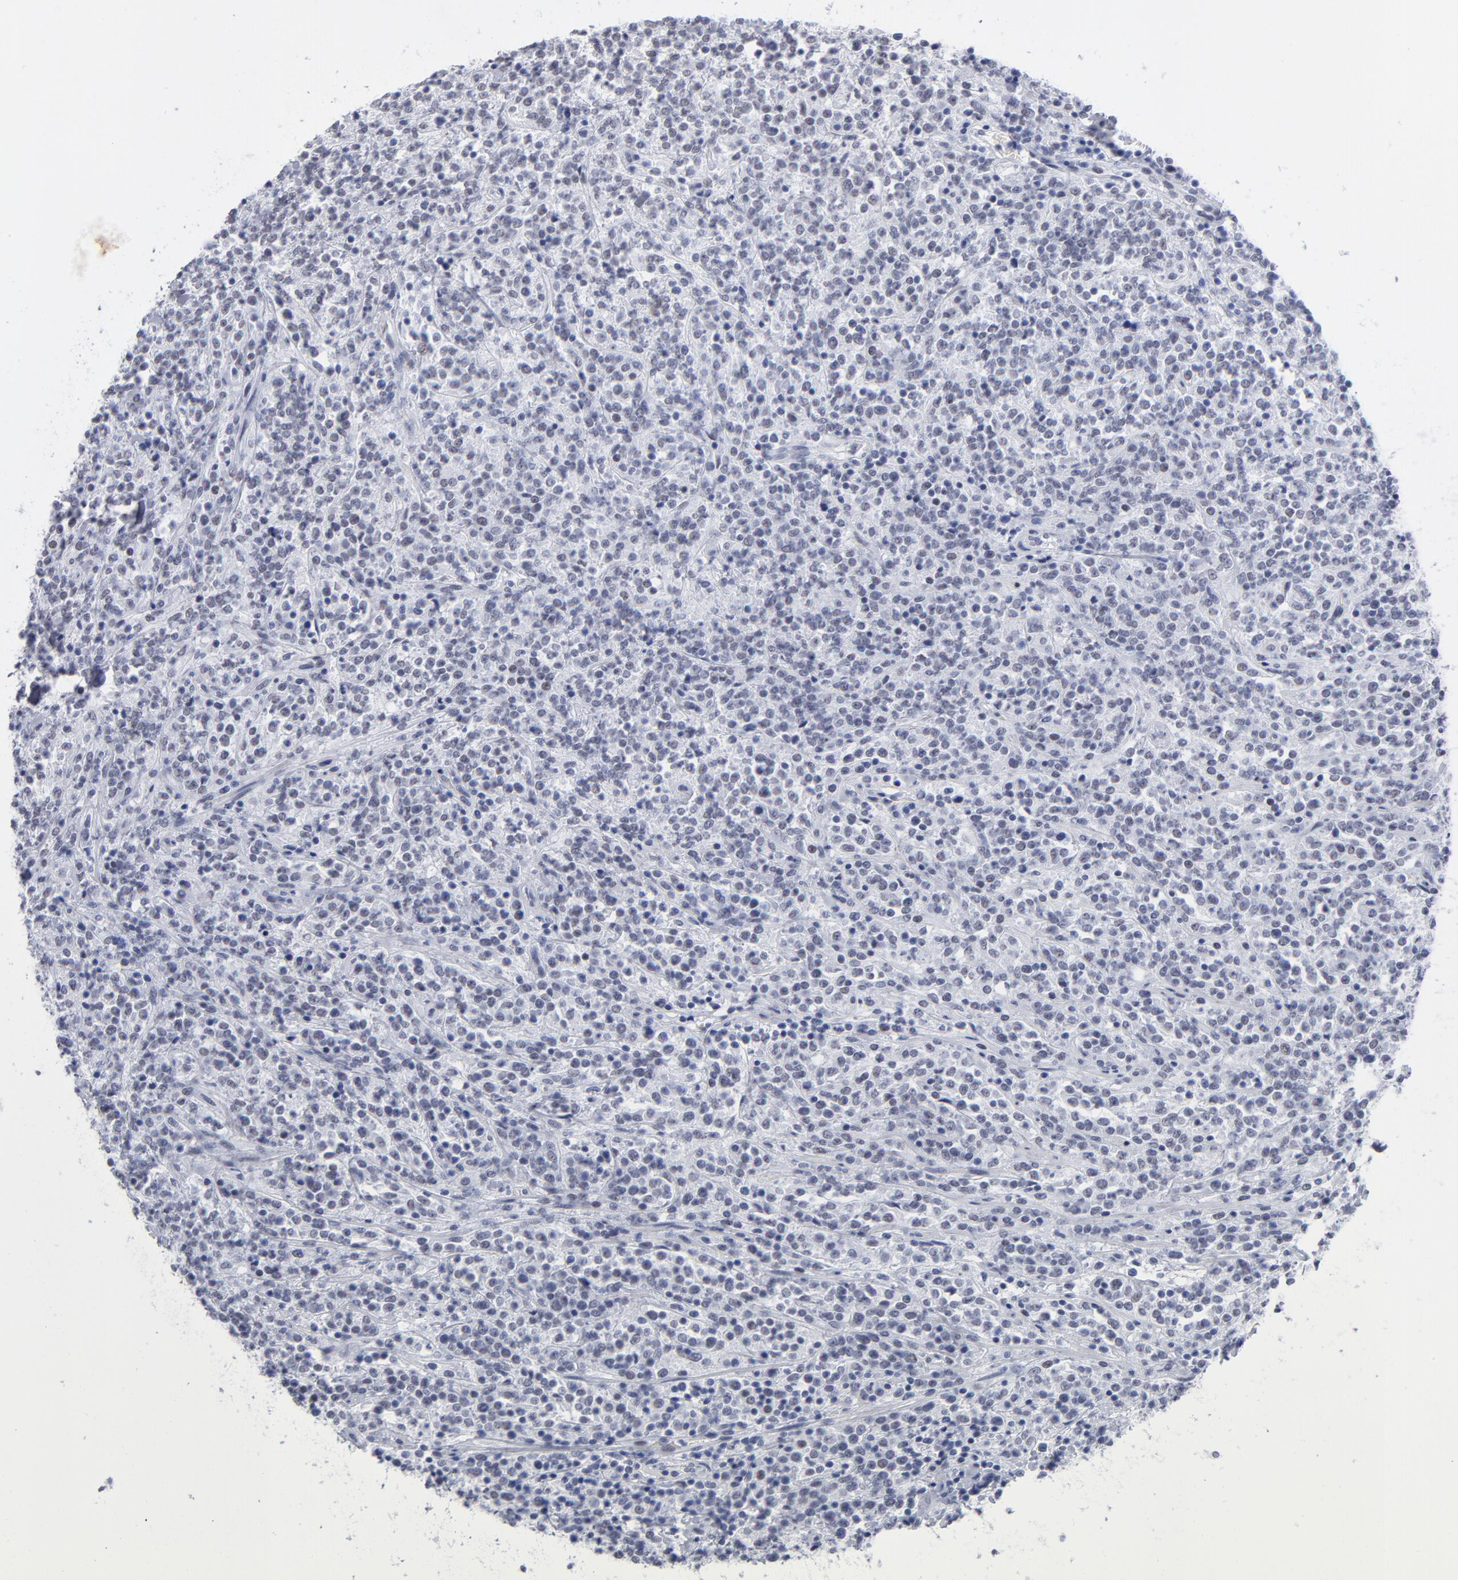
{"staining": {"intensity": "weak", "quantity": "<25%", "location": "nuclear"}, "tissue": "lymphoma", "cell_type": "Tumor cells", "image_type": "cancer", "snomed": [{"axis": "morphology", "description": "Malignant lymphoma, non-Hodgkin's type, High grade"}, {"axis": "topography", "description": "Soft tissue"}], "caption": "High power microscopy image of an immunohistochemistry photomicrograph of lymphoma, revealing no significant staining in tumor cells. (Immunohistochemistry, brightfield microscopy, high magnification).", "gene": "SNRPB", "patient": {"sex": "male", "age": 18}}